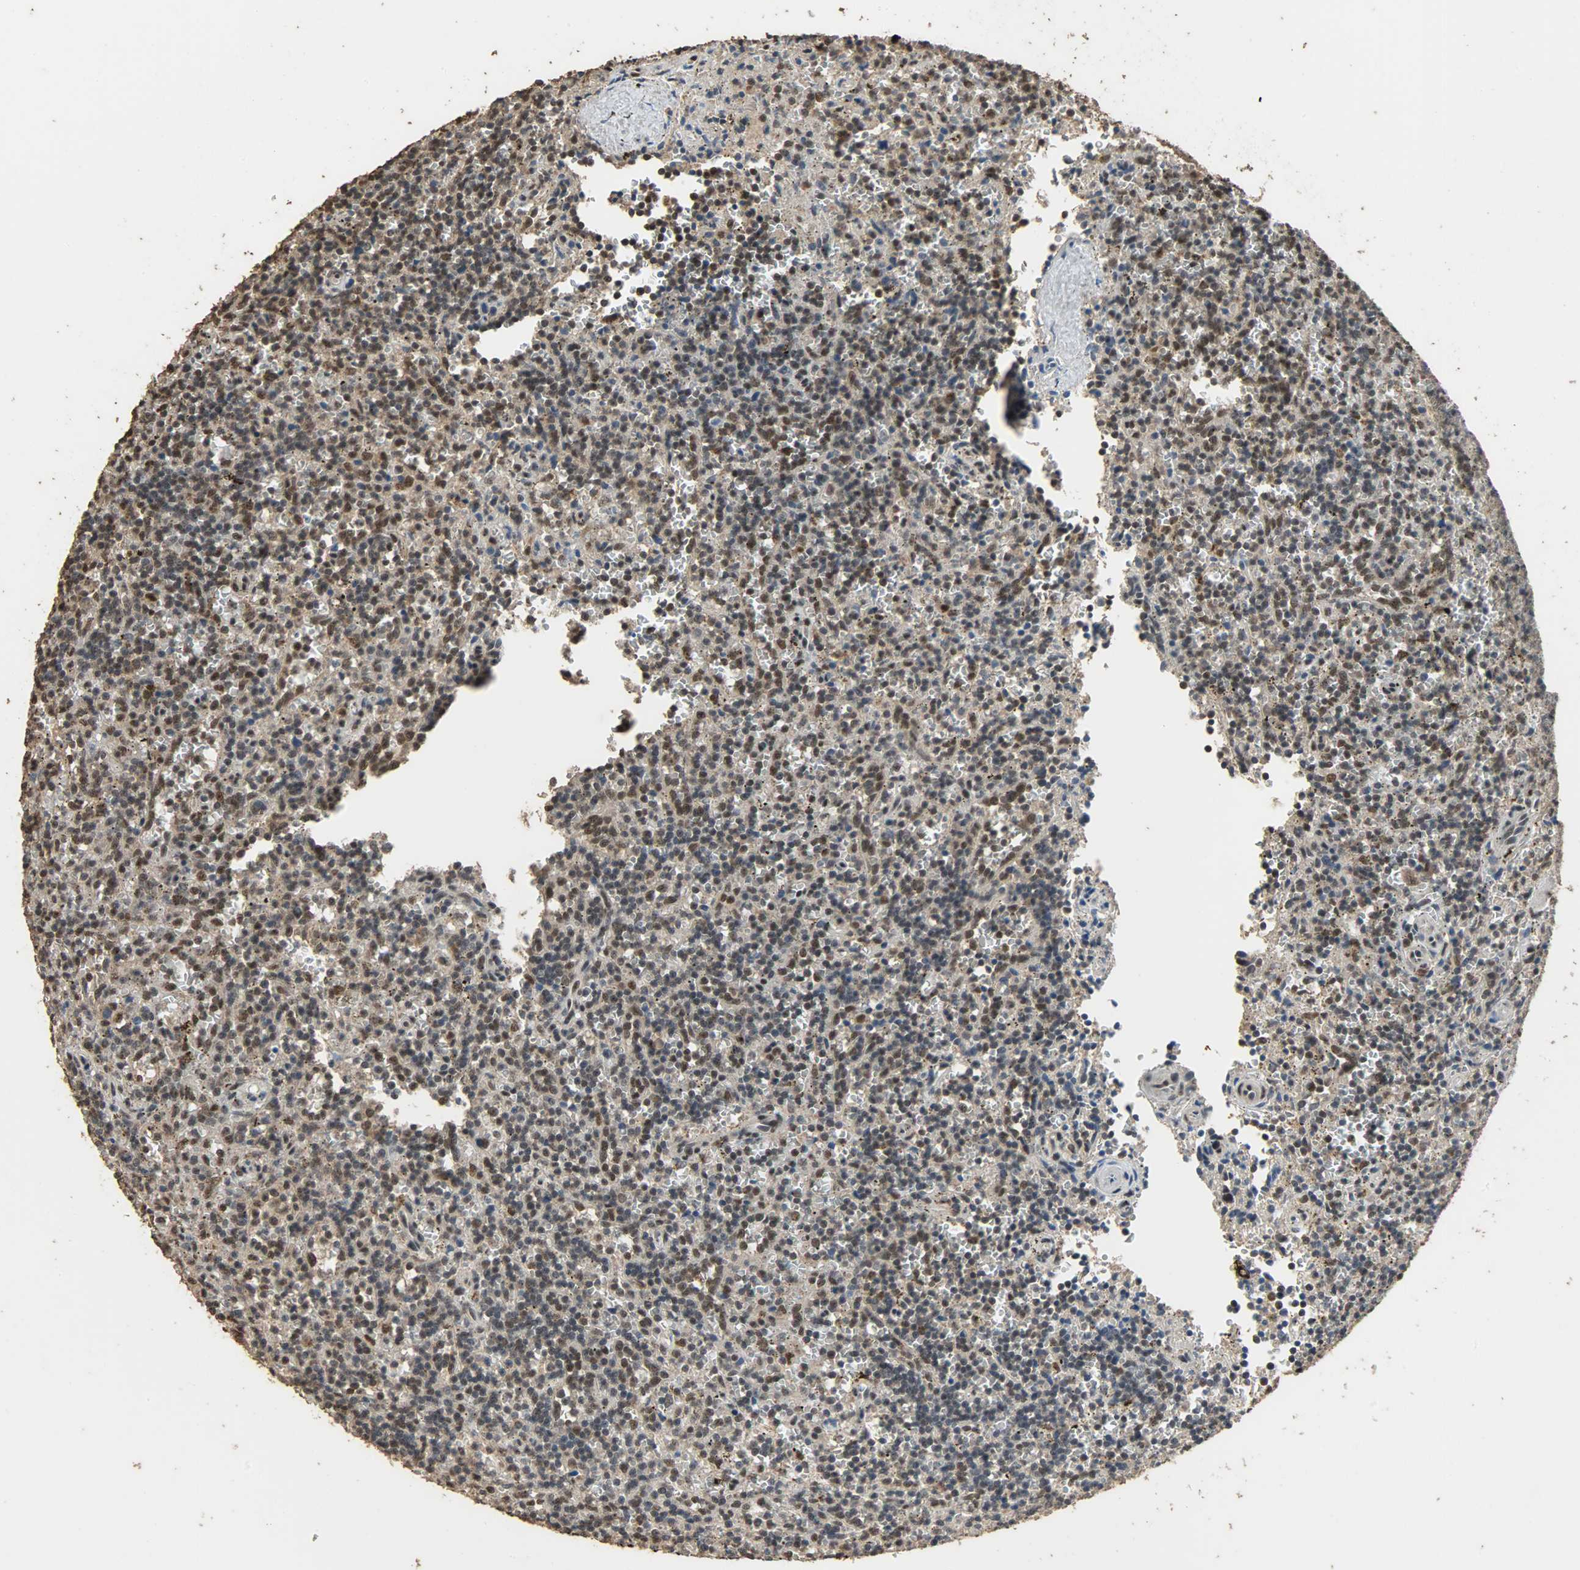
{"staining": {"intensity": "moderate", "quantity": "25%-75%", "location": "cytoplasmic/membranous,nuclear"}, "tissue": "lymphoma", "cell_type": "Tumor cells", "image_type": "cancer", "snomed": [{"axis": "morphology", "description": "Malignant lymphoma, non-Hodgkin's type, Low grade"}, {"axis": "topography", "description": "Spleen"}], "caption": "Lymphoma was stained to show a protein in brown. There is medium levels of moderate cytoplasmic/membranous and nuclear positivity in approximately 25%-75% of tumor cells.", "gene": "CCNT2", "patient": {"sex": "male", "age": 73}}